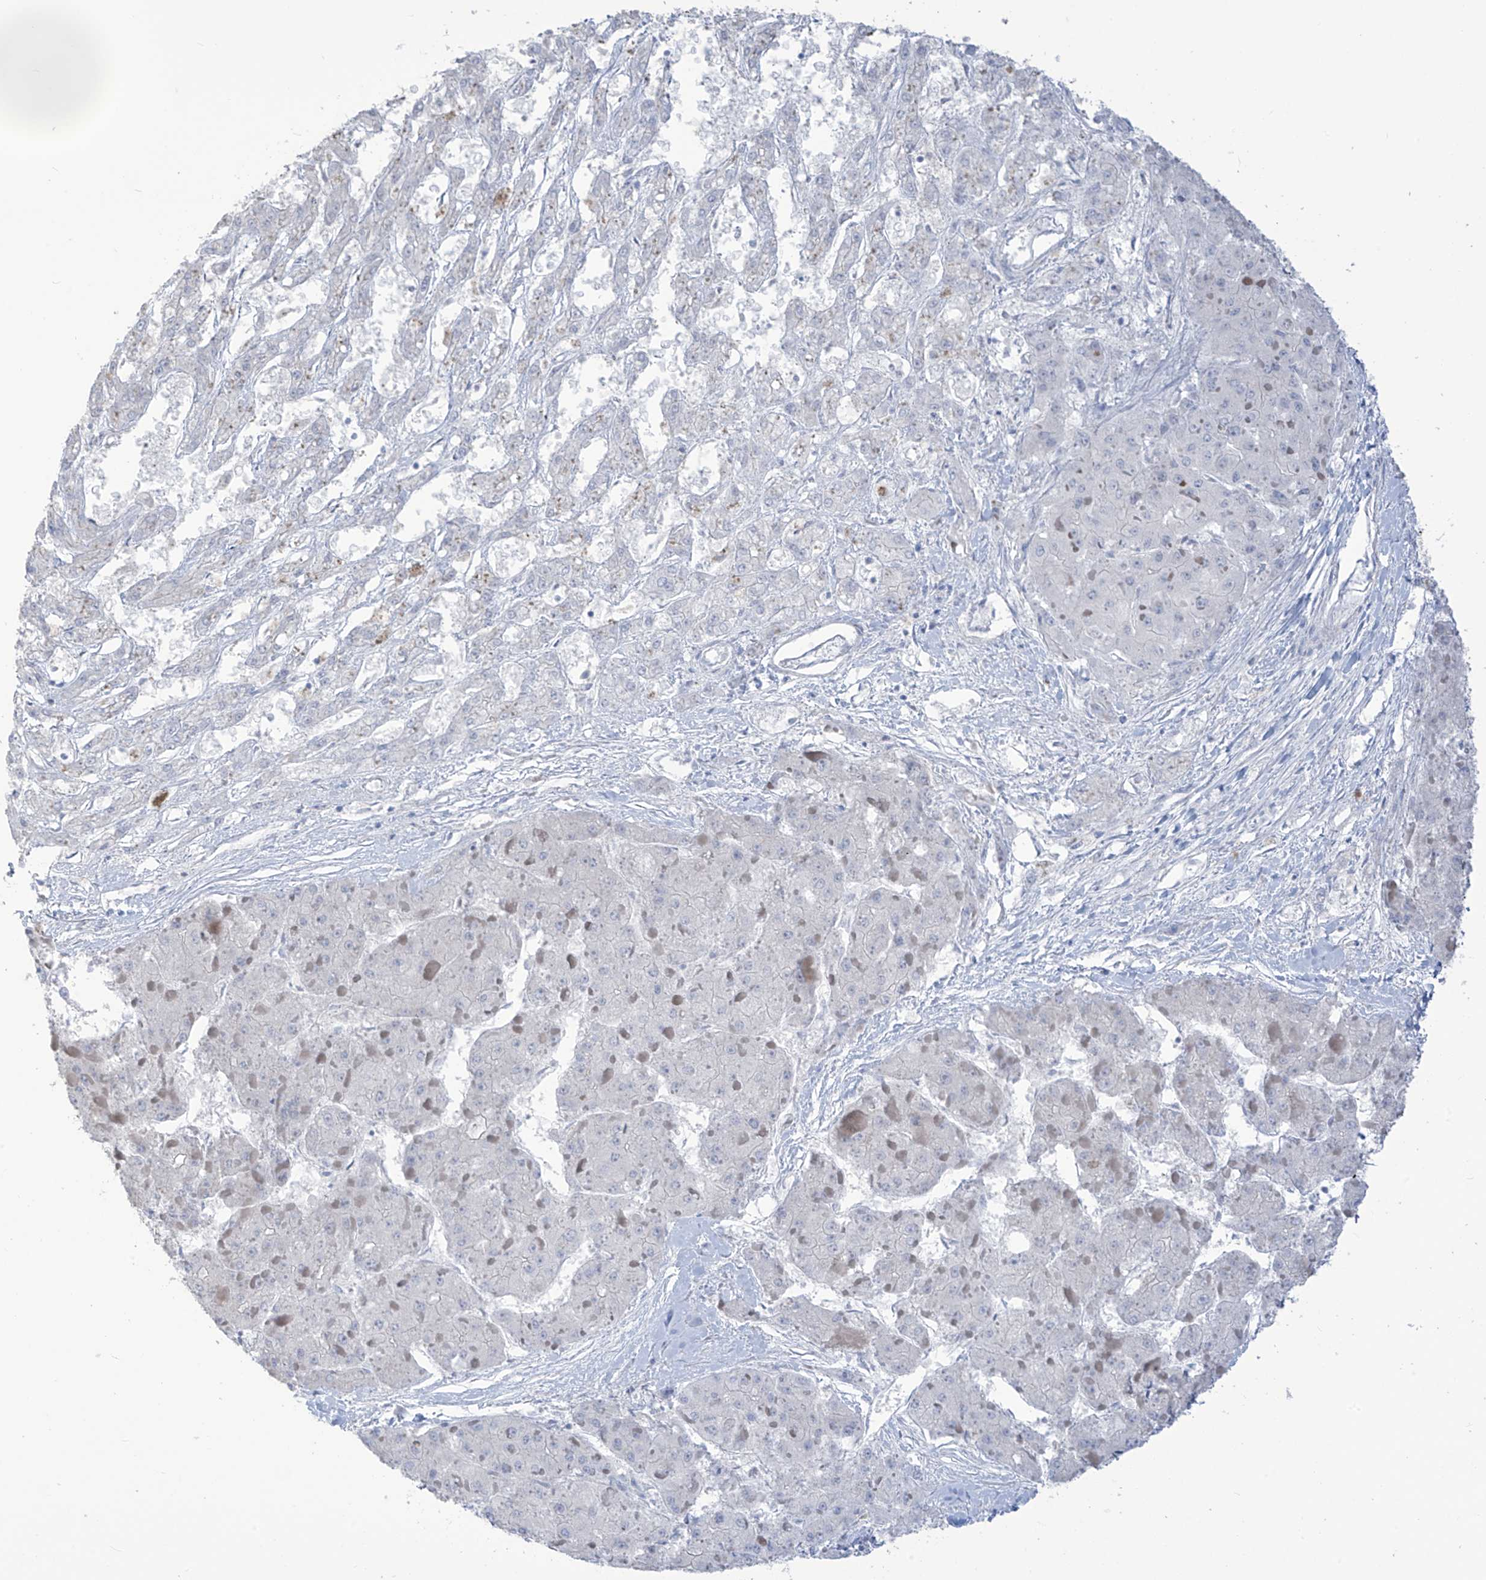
{"staining": {"intensity": "negative", "quantity": "none", "location": "none"}, "tissue": "liver cancer", "cell_type": "Tumor cells", "image_type": "cancer", "snomed": [{"axis": "morphology", "description": "Carcinoma, Hepatocellular, NOS"}, {"axis": "topography", "description": "Liver"}], "caption": "This is an immunohistochemistry image of human liver cancer (hepatocellular carcinoma). There is no positivity in tumor cells.", "gene": "ASPRV1", "patient": {"sex": "female", "age": 73}}